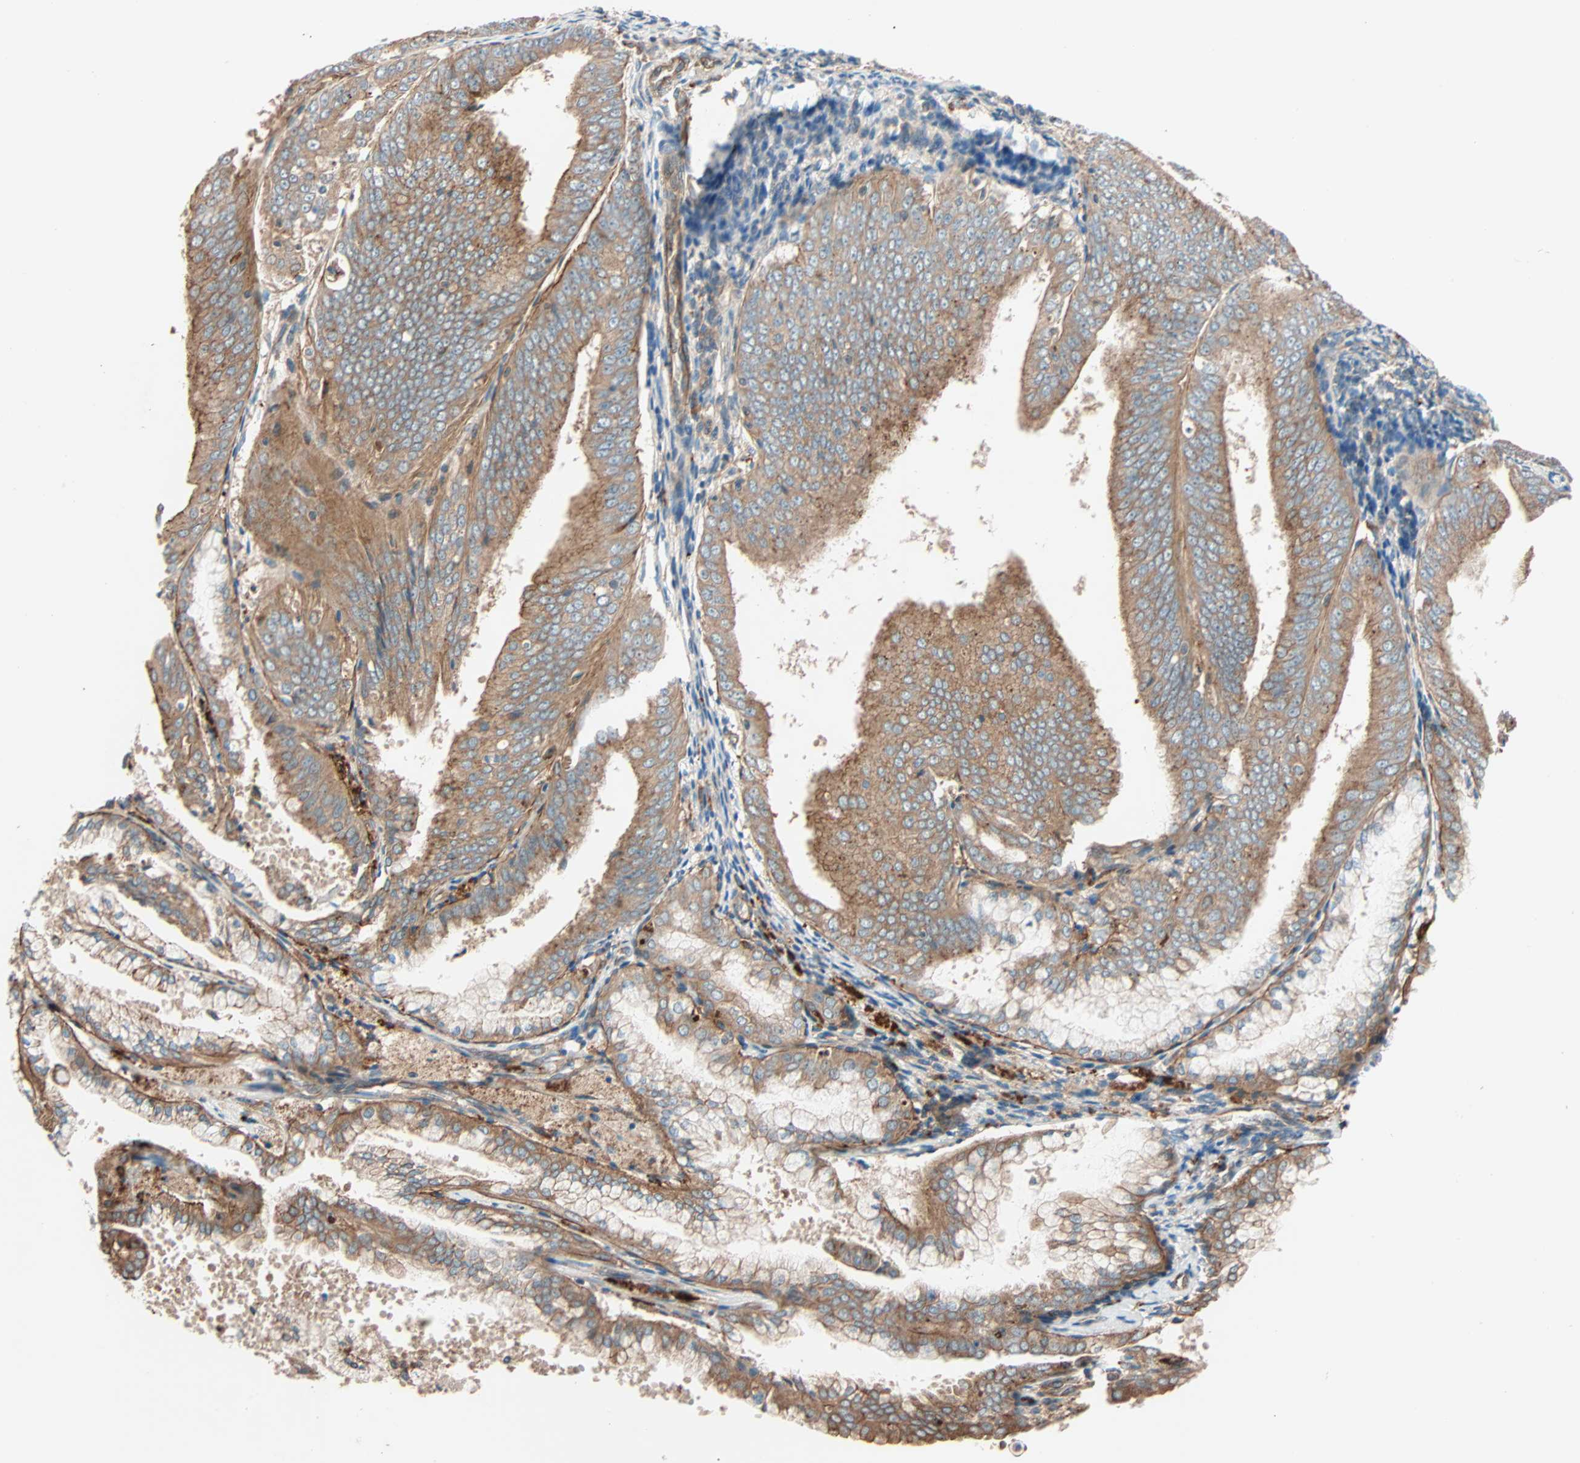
{"staining": {"intensity": "moderate", "quantity": ">75%", "location": "cytoplasmic/membranous"}, "tissue": "endometrial cancer", "cell_type": "Tumor cells", "image_type": "cancer", "snomed": [{"axis": "morphology", "description": "Adenocarcinoma, NOS"}, {"axis": "topography", "description": "Endometrium"}], "caption": "A brown stain shows moderate cytoplasmic/membranous staining of a protein in adenocarcinoma (endometrial) tumor cells. The staining was performed using DAB (3,3'-diaminobenzidine) to visualize the protein expression in brown, while the nuclei were stained in blue with hematoxylin (Magnification: 20x).", "gene": "PHYH", "patient": {"sex": "female", "age": 63}}